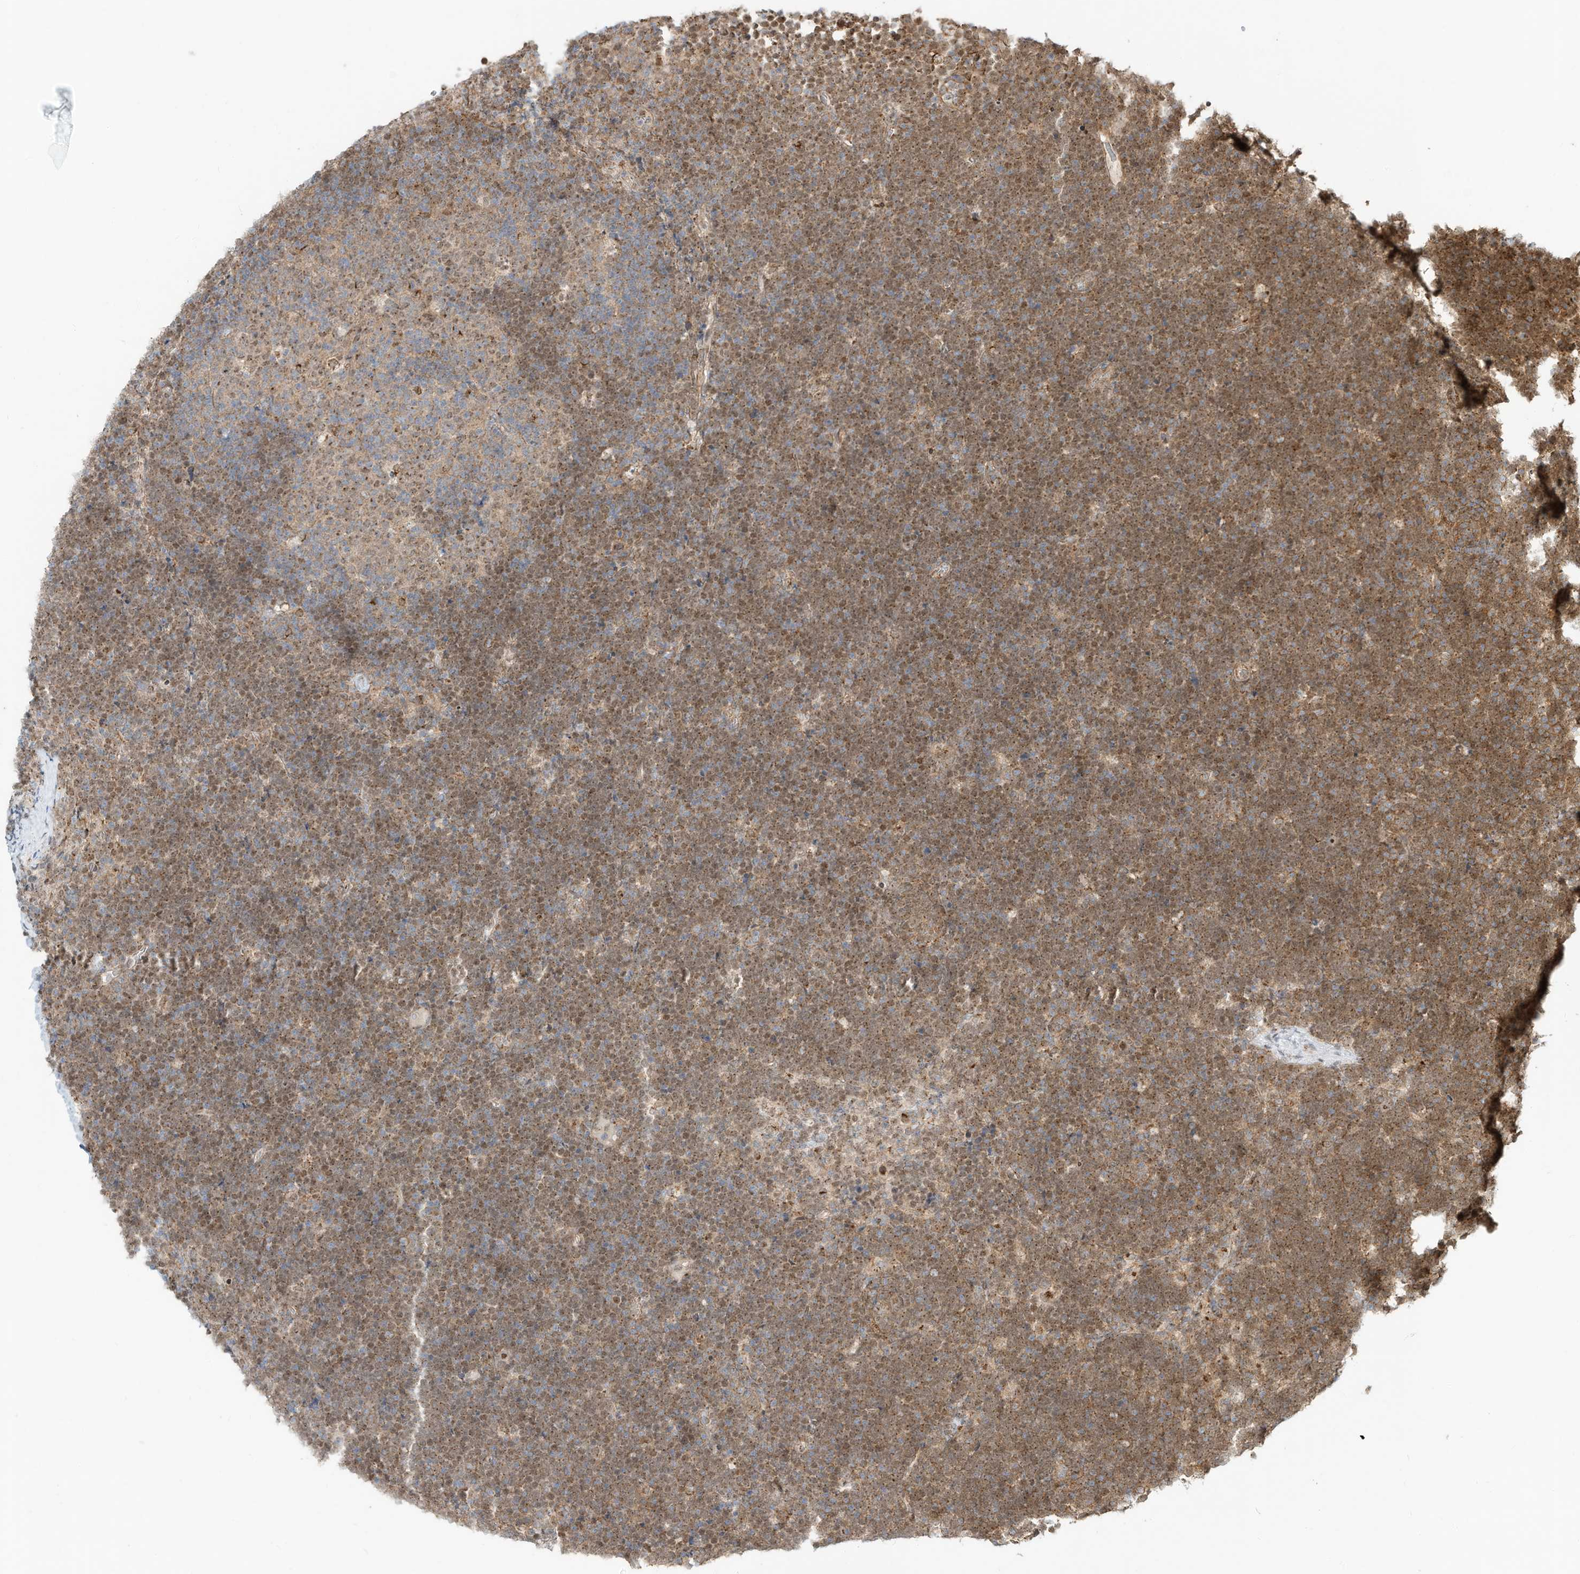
{"staining": {"intensity": "moderate", "quantity": ">75%", "location": "cytoplasmic/membranous,nuclear"}, "tissue": "lymphoma", "cell_type": "Tumor cells", "image_type": "cancer", "snomed": [{"axis": "morphology", "description": "Malignant lymphoma, non-Hodgkin's type, High grade"}, {"axis": "topography", "description": "Lymph node"}], "caption": "Immunohistochemistry staining of lymphoma, which displays medium levels of moderate cytoplasmic/membranous and nuclear positivity in approximately >75% of tumor cells indicating moderate cytoplasmic/membranous and nuclear protein staining. The staining was performed using DAB (brown) for protein detection and nuclei were counterstained in hematoxylin (blue).", "gene": "CUX1", "patient": {"sex": "male", "age": 13}}